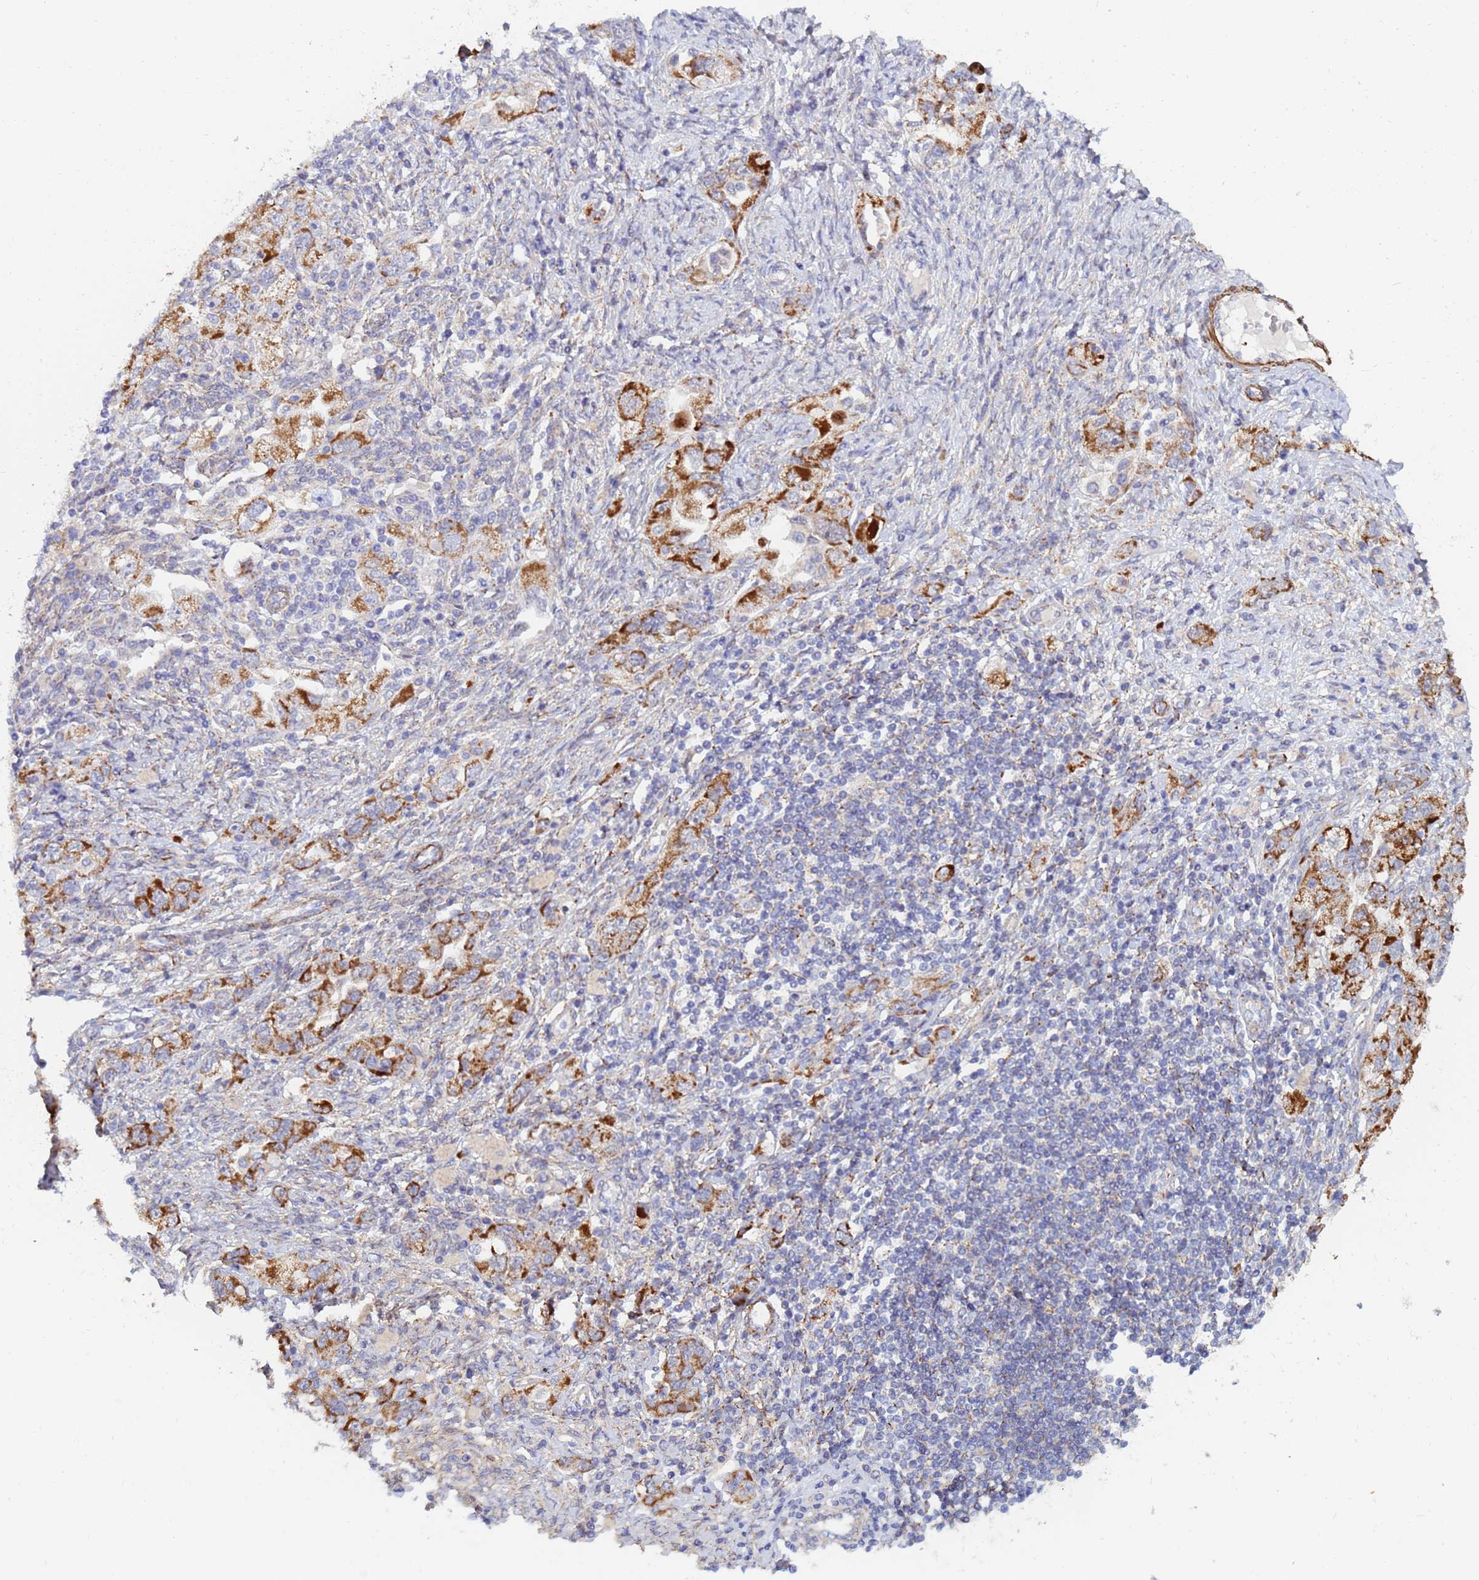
{"staining": {"intensity": "strong", "quantity": ">75%", "location": "cytoplasmic/membranous"}, "tissue": "ovarian cancer", "cell_type": "Tumor cells", "image_type": "cancer", "snomed": [{"axis": "morphology", "description": "Carcinoma, NOS"}, {"axis": "morphology", "description": "Cystadenocarcinoma, serous, NOS"}, {"axis": "topography", "description": "Ovary"}], "caption": "Immunohistochemical staining of human ovarian carcinoma shows high levels of strong cytoplasmic/membranous positivity in approximately >75% of tumor cells.", "gene": "SDR39U1", "patient": {"sex": "female", "age": 69}}